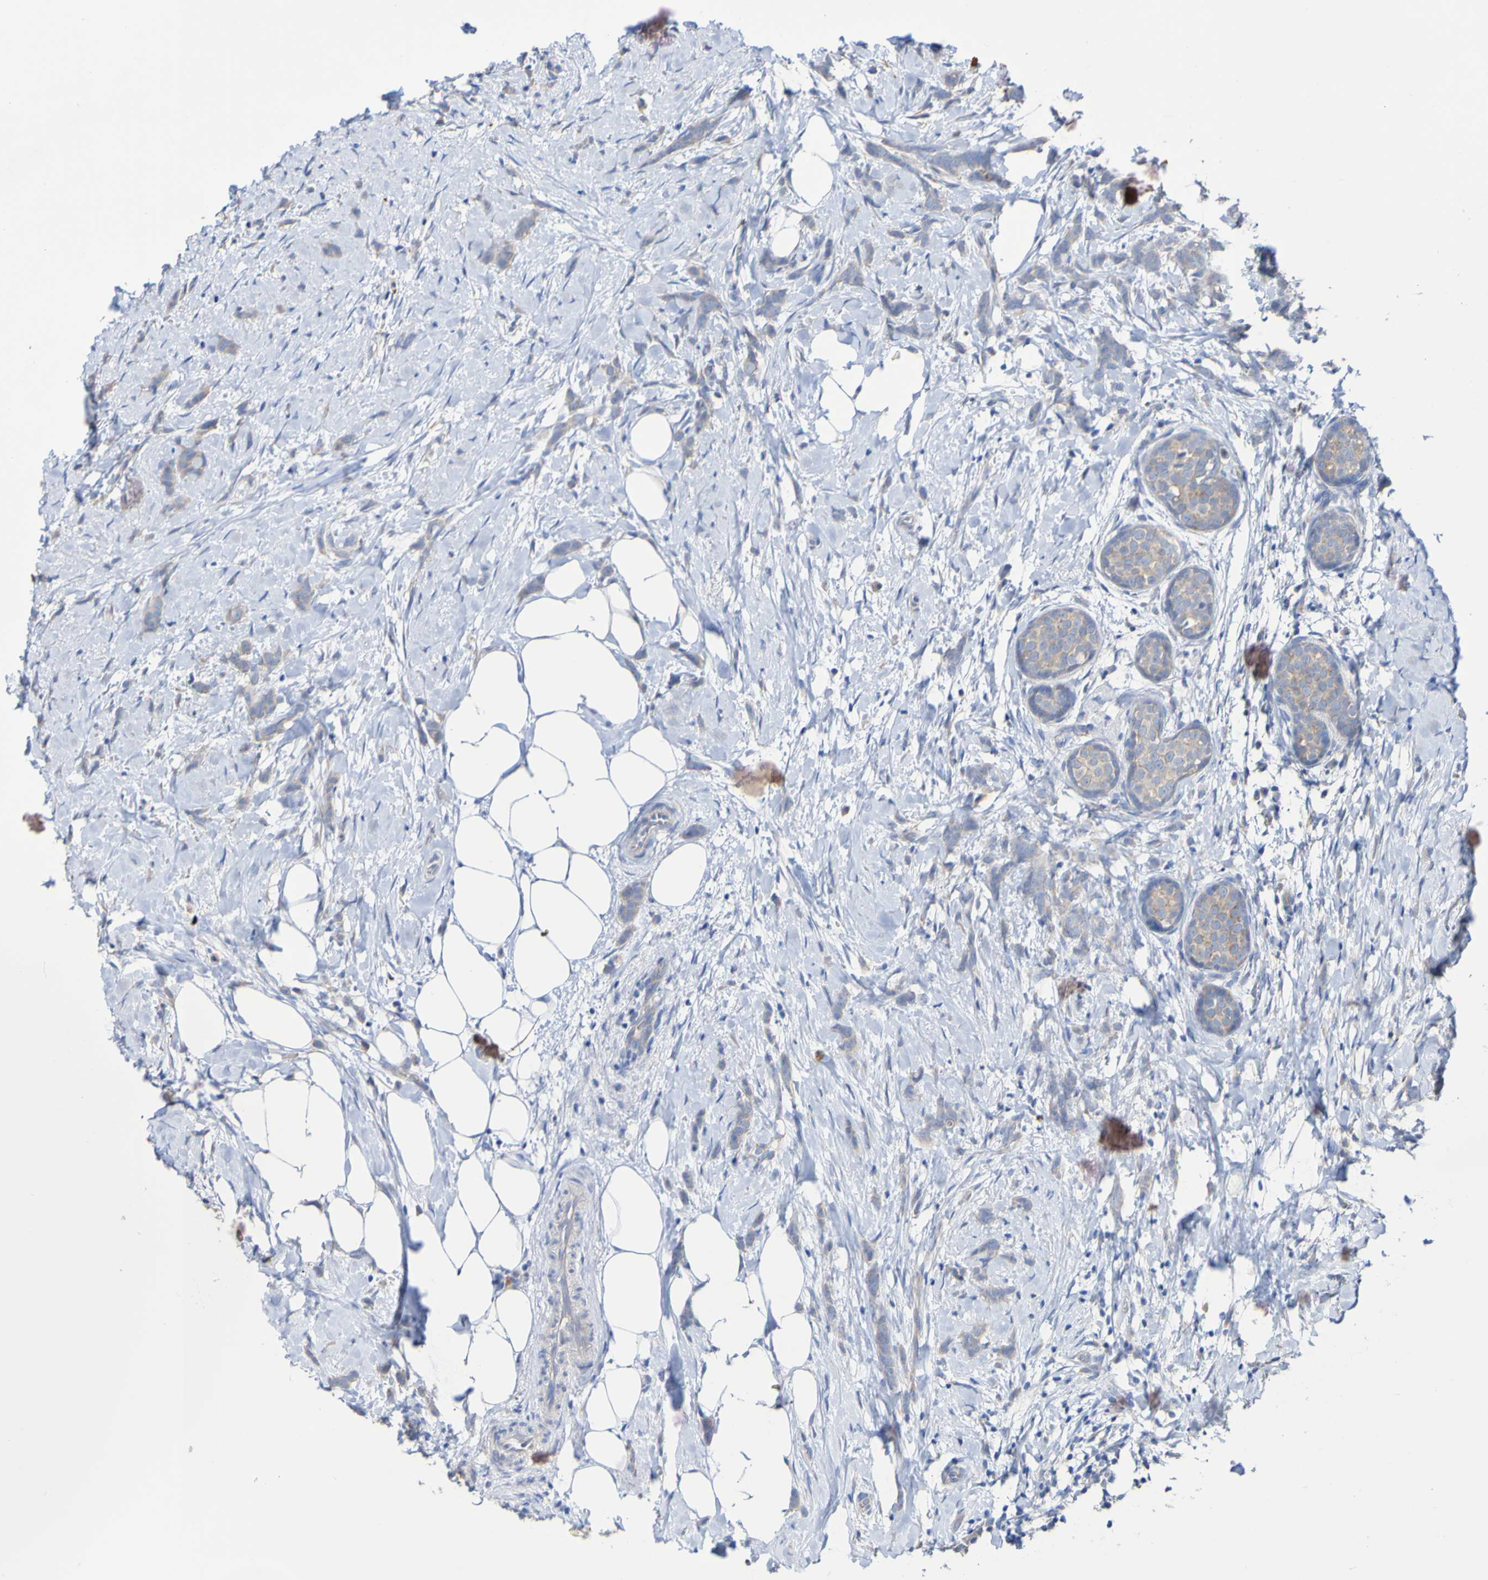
{"staining": {"intensity": "weak", "quantity": "<25%", "location": "cytoplasmic/membranous"}, "tissue": "breast cancer", "cell_type": "Tumor cells", "image_type": "cancer", "snomed": [{"axis": "morphology", "description": "Lobular carcinoma, in situ"}, {"axis": "morphology", "description": "Lobular carcinoma"}, {"axis": "topography", "description": "Breast"}], "caption": "An IHC histopathology image of lobular carcinoma (breast) is shown. There is no staining in tumor cells of lobular carcinoma (breast).", "gene": "PHYH", "patient": {"sex": "female", "age": 41}}